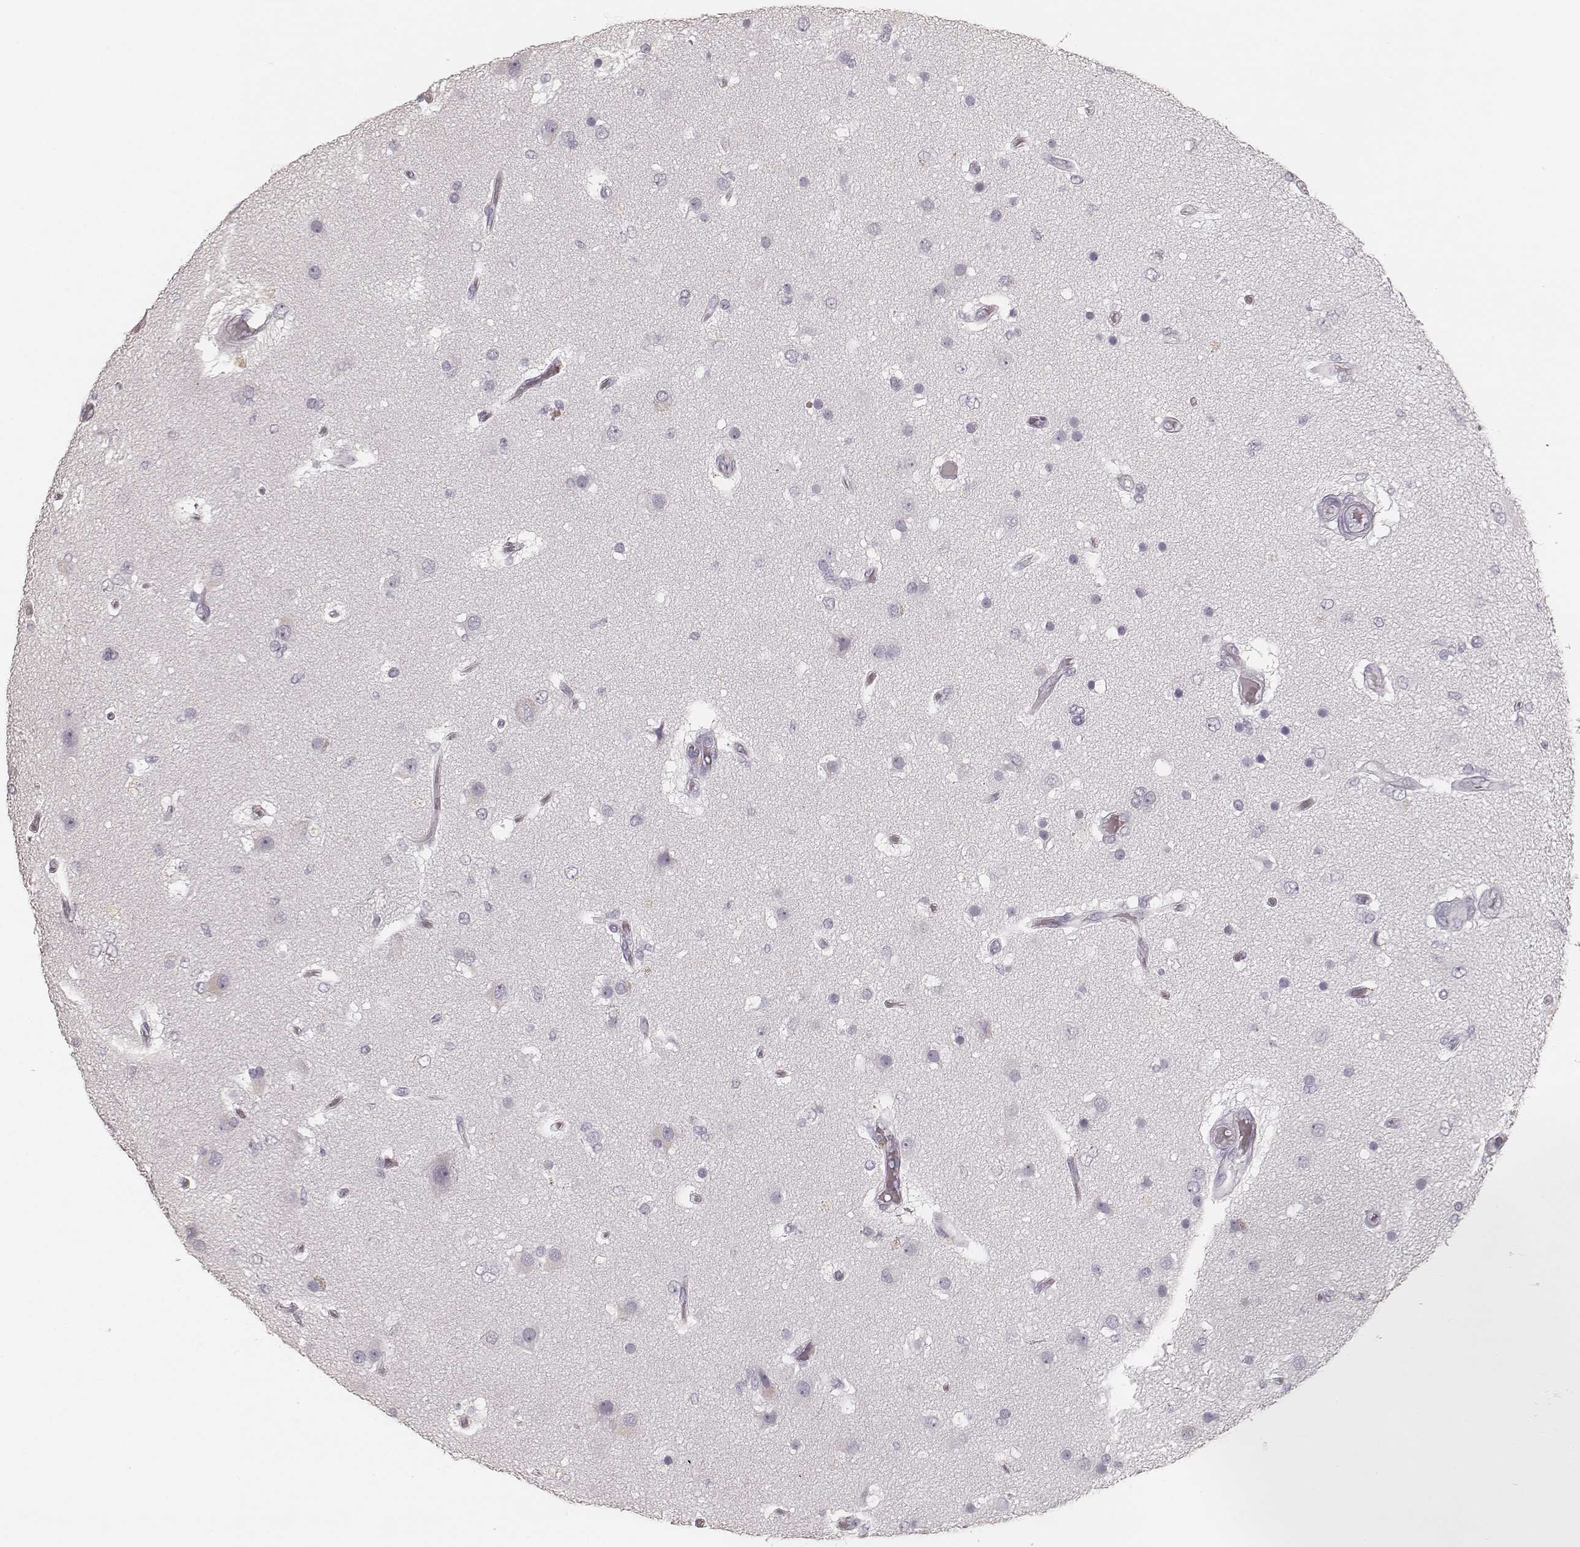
{"staining": {"intensity": "negative", "quantity": "none", "location": "none"}, "tissue": "glioma", "cell_type": "Tumor cells", "image_type": "cancer", "snomed": [{"axis": "morphology", "description": "Glioma, malignant, High grade"}, {"axis": "topography", "description": "Brain"}], "caption": "Tumor cells are negative for brown protein staining in malignant glioma (high-grade).", "gene": "KRT82", "patient": {"sex": "female", "age": 63}}